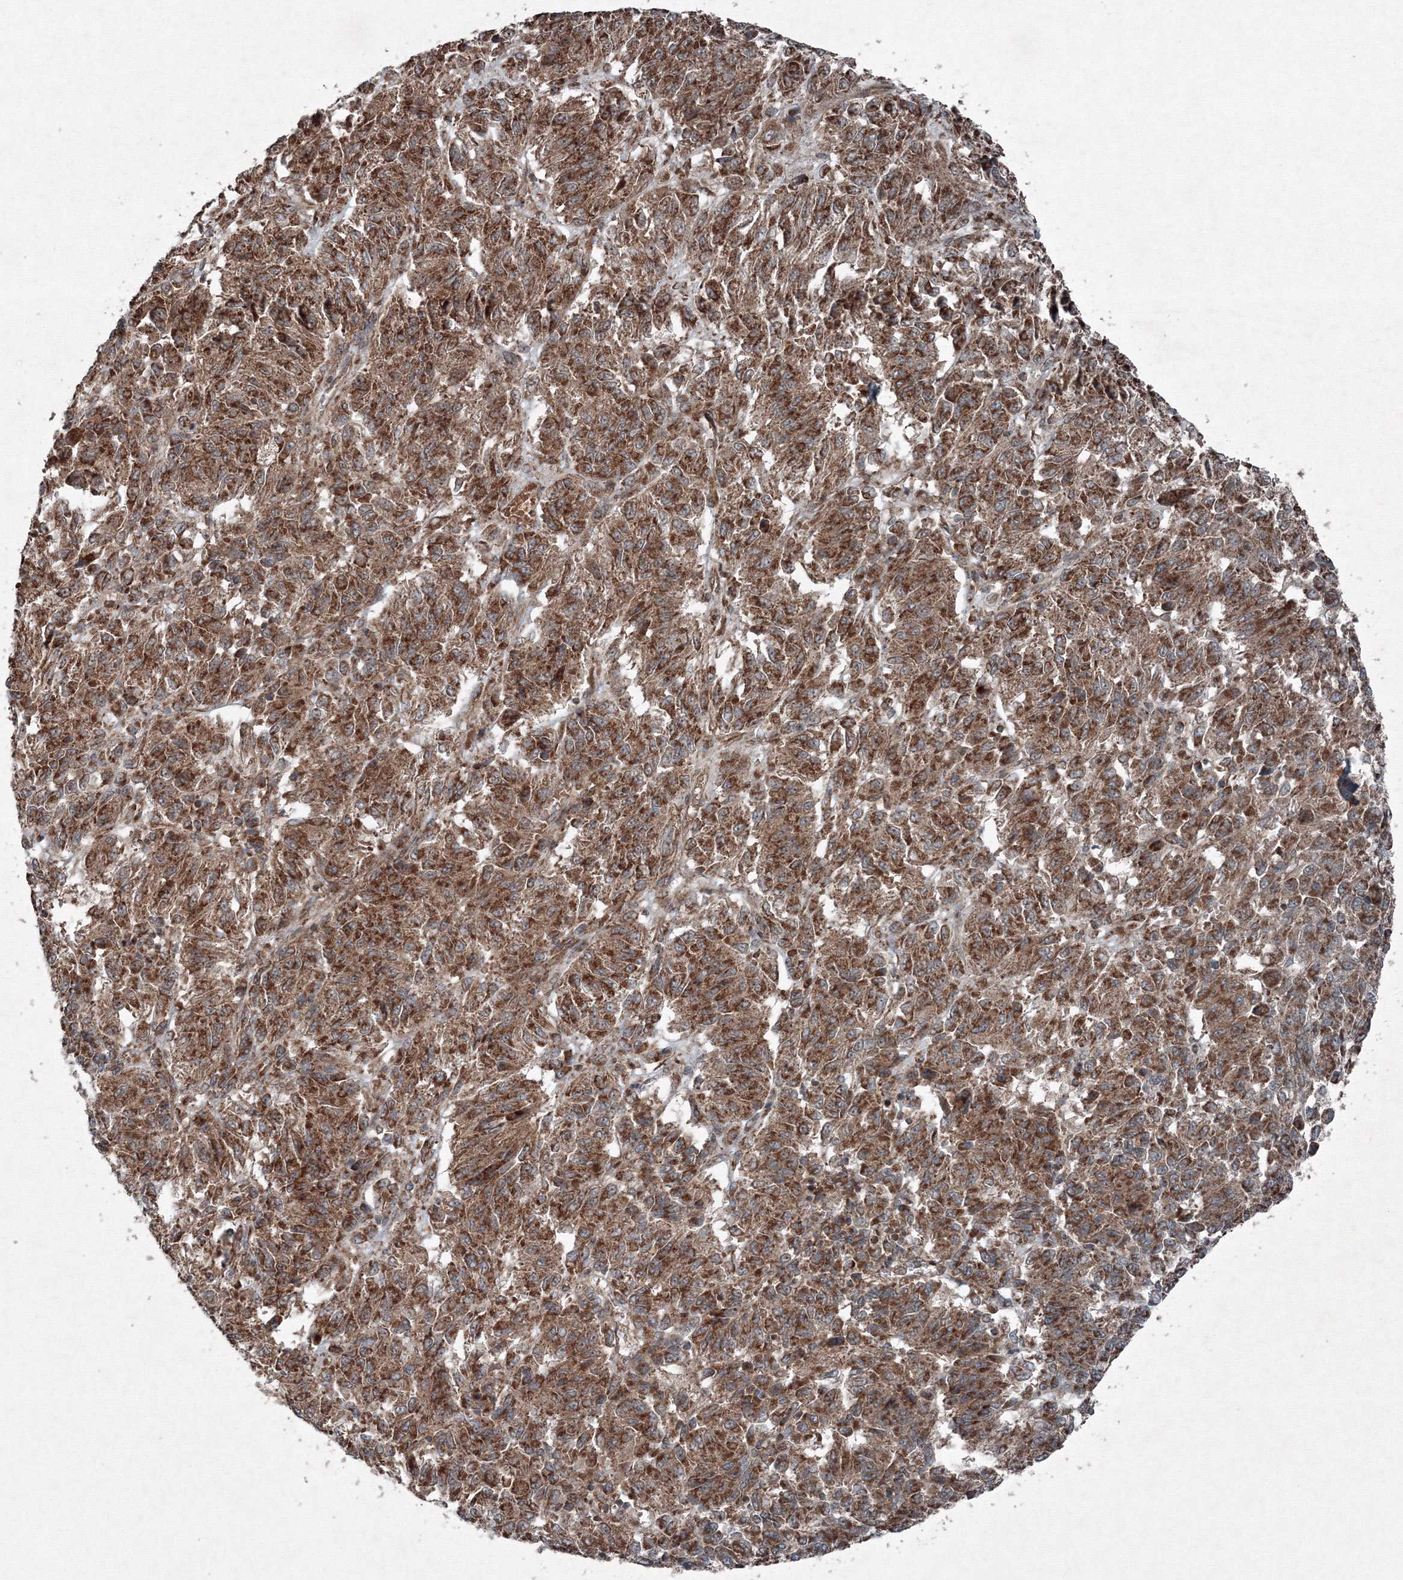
{"staining": {"intensity": "strong", "quantity": ">75%", "location": "cytoplasmic/membranous"}, "tissue": "melanoma", "cell_type": "Tumor cells", "image_type": "cancer", "snomed": [{"axis": "morphology", "description": "Malignant melanoma, Metastatic site"}, {"axis": "topography", "description": "Lung"}], "caption": "Melanoma stained for a protein shows strong cytoplasmic/membranous positivity in tumor cells.", "gene": "COPS7B", "patient": {"sex": "male", "age": 64}}